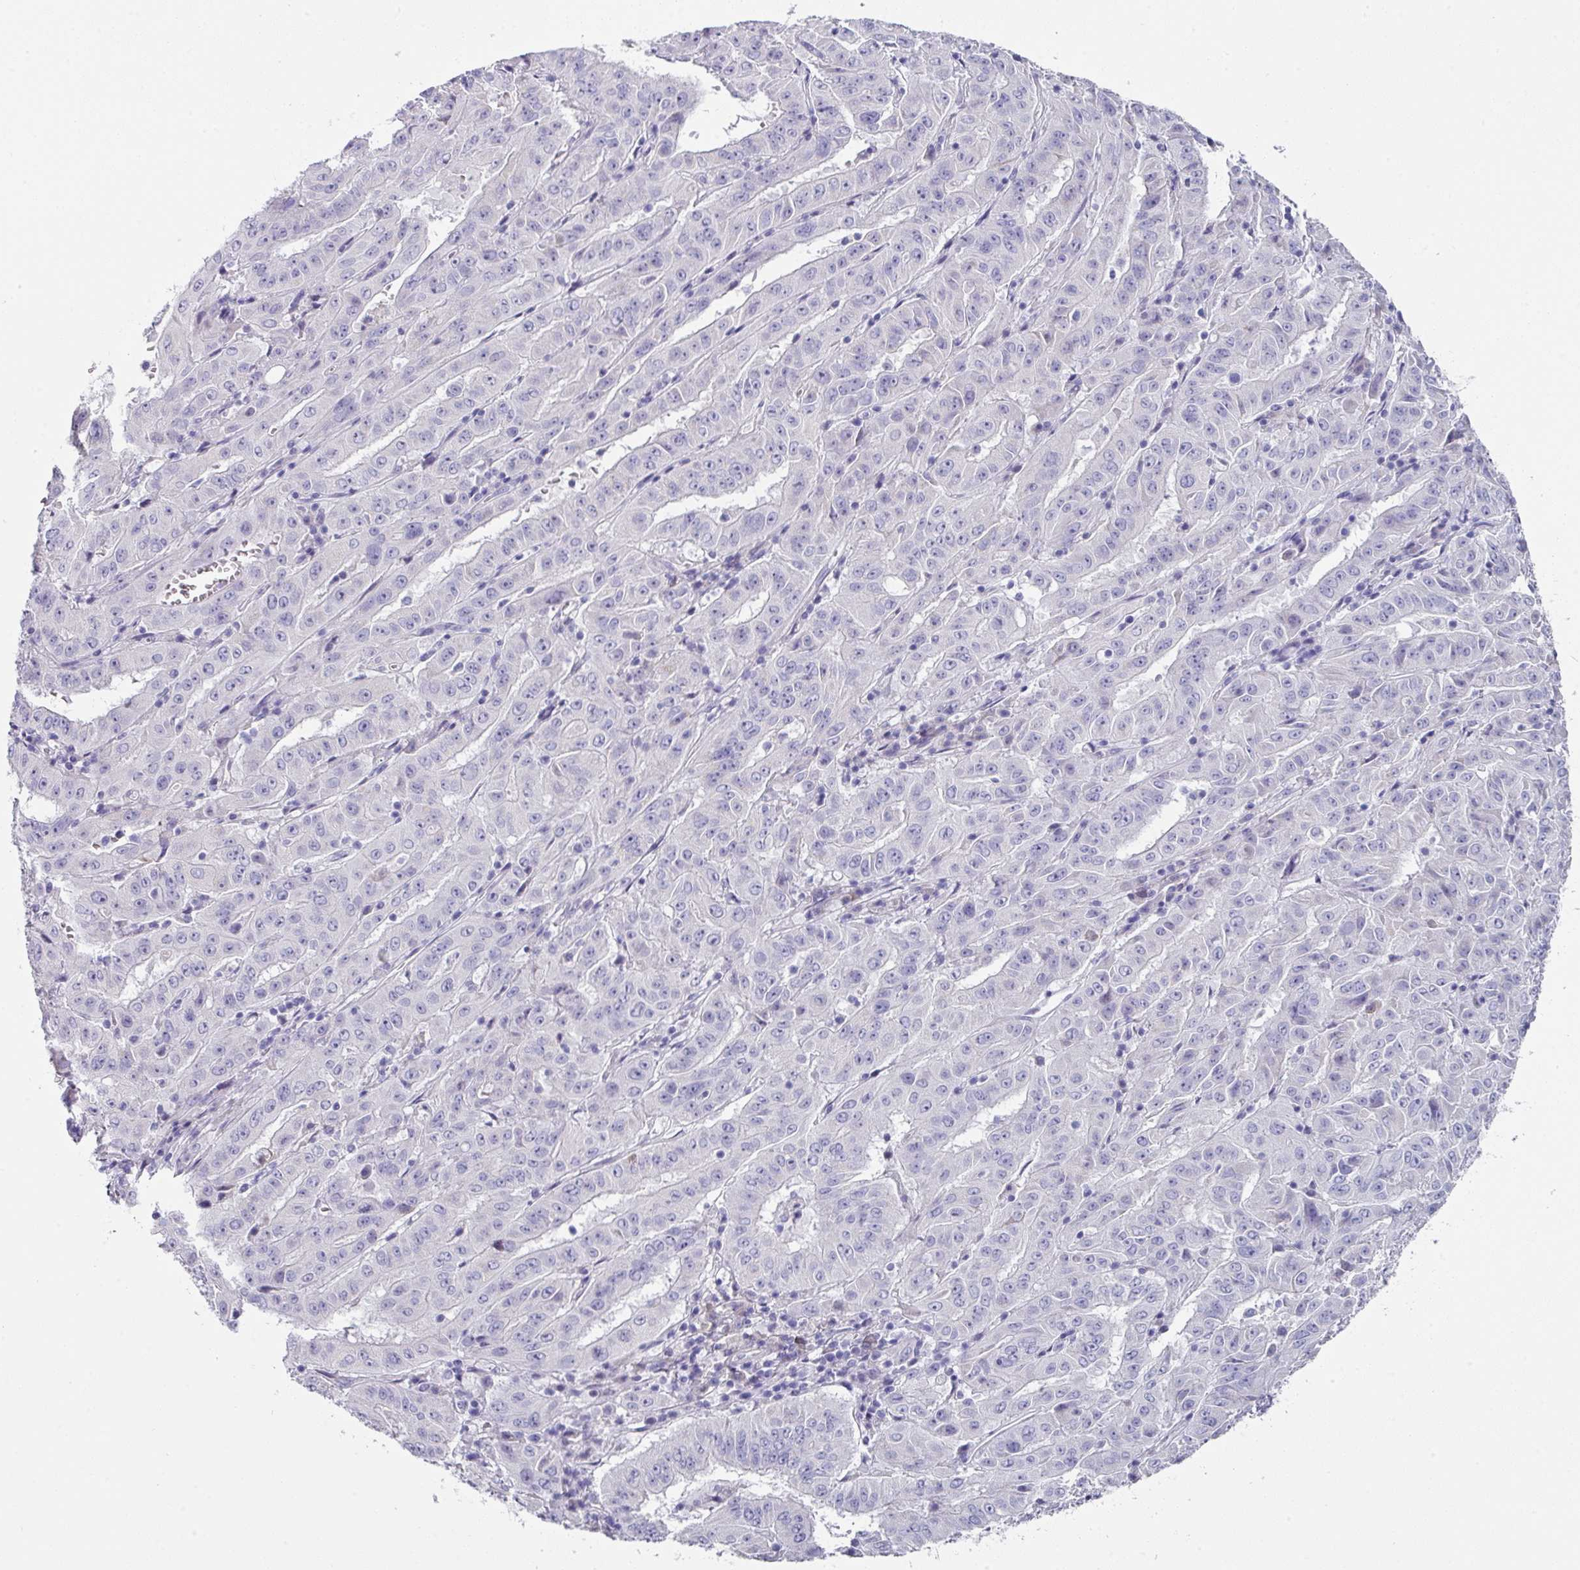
{"staining": {"intensity": "negative", "quantity": "none", "location": "none"}, "tissue": "pancreatic cancer", "cell_type": "Tumor cells", "image_type": "cancer", "snomed": [{"axis": "morphology", "description": "Adenocarcinoma, NOS"}, {"axis": "topography", "description": "Pancreas"}], "caption": "Protein analysis of pancreatic adenocarcinoma displays no significant positivity in tumor cells. (DAB (3,3'-diaminobenzidine) IHC with hematoxylin counter stain).", "gene": "DEFB115", "patient": {"sex": "male", "age": 63}}